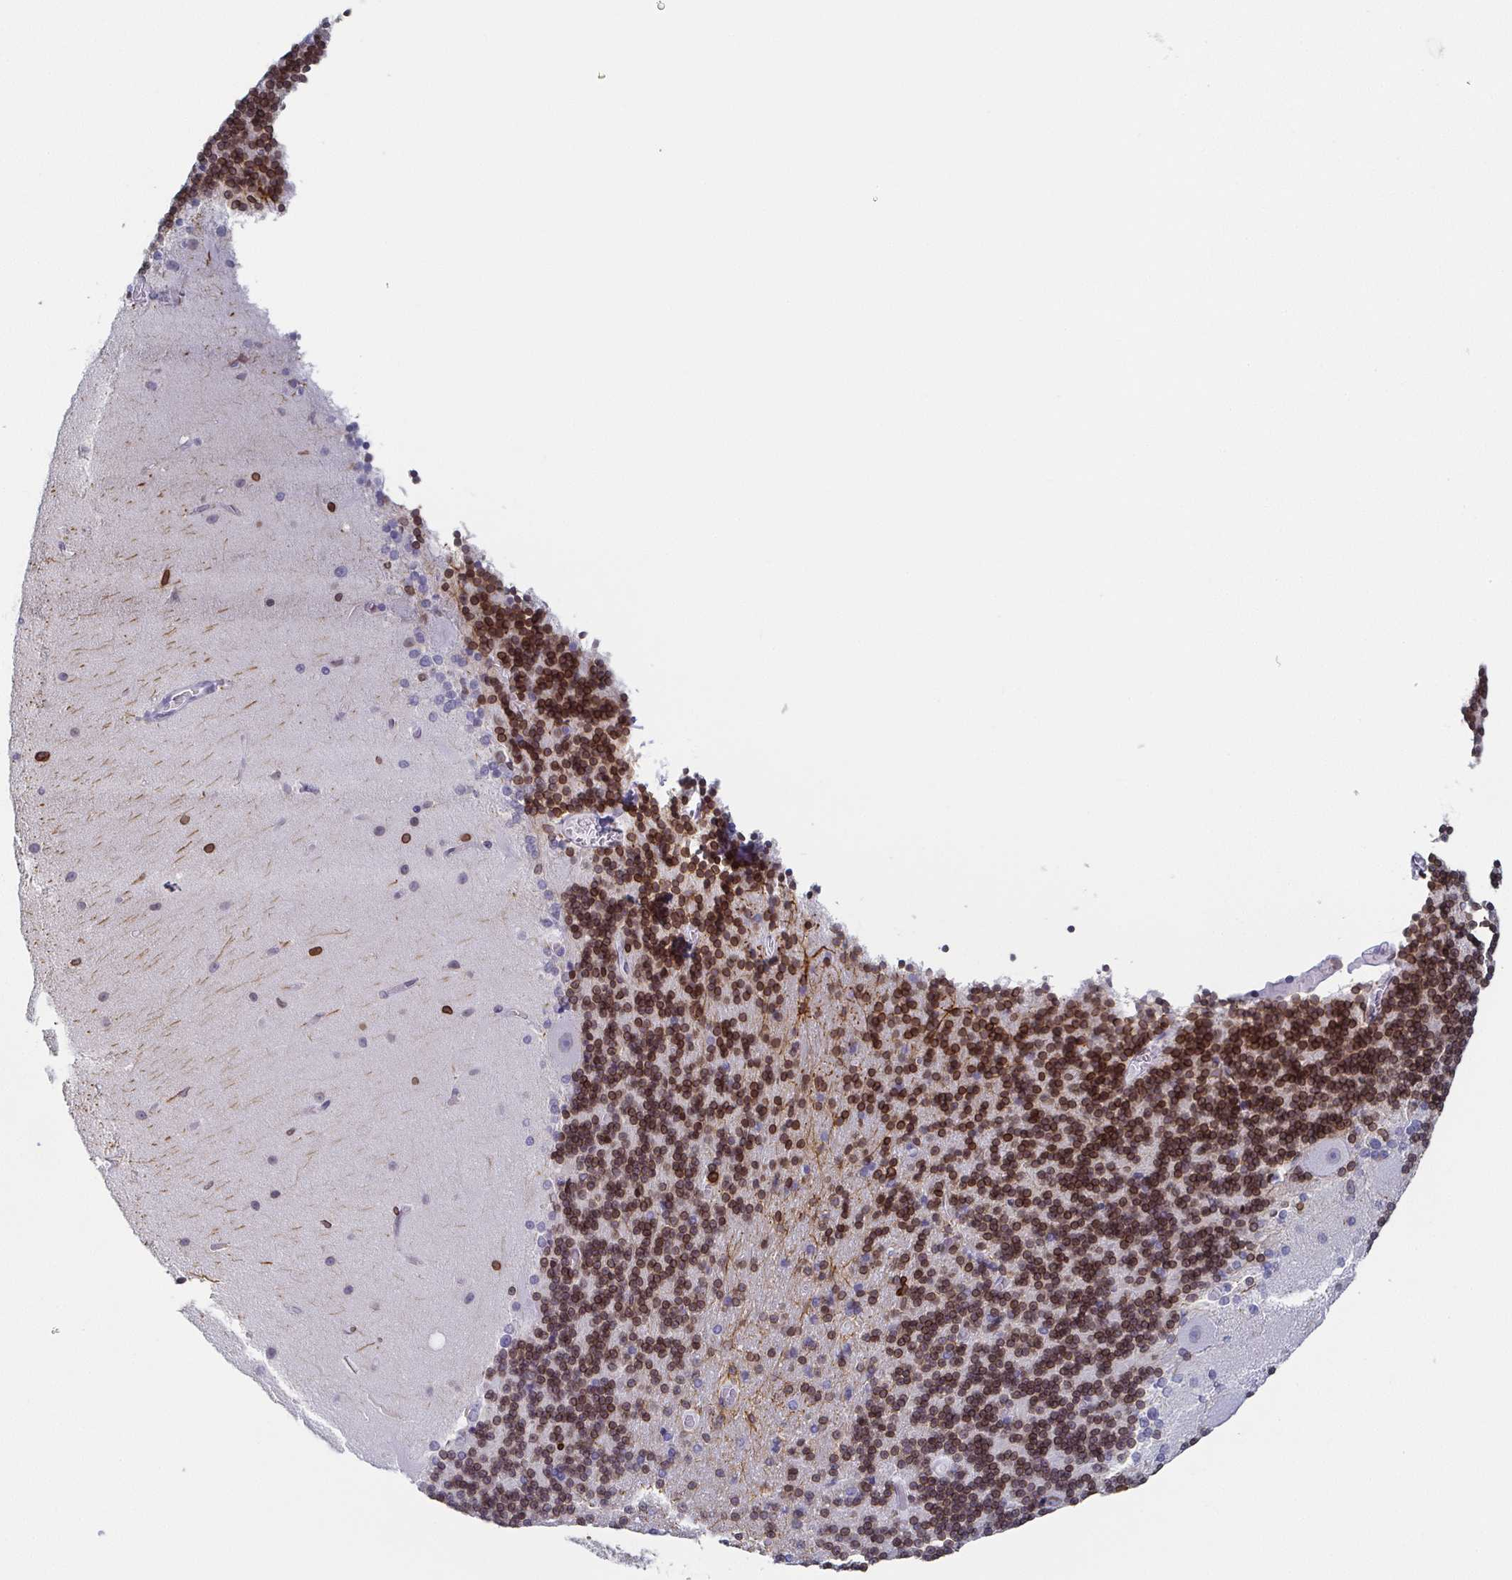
{"staining": {"intensity": "strong", "quantity": ">75%", "location": "cytoplasmic/membranous,nuclear"}, "tissue": "cerebellum", "cell_type": "Cells in granular layer", "image_type": "normal", "snomed": [{"axis": "morphology", "description": "Normal tissue, NOS"}, {"axis": "topography", "description": "Cerebellum"}], "caption": "Cerebellum stained for a protein demonstrates strong cytoplasmic/membranous,nuclear positivity in cells in granular layer. (DAB (3,3'-diaminobenzidine) IHC, brown staining for protein, blue staining for nuclei).", "gene": "BTBD7", "patient": {"sex": "female", "age": 54}}